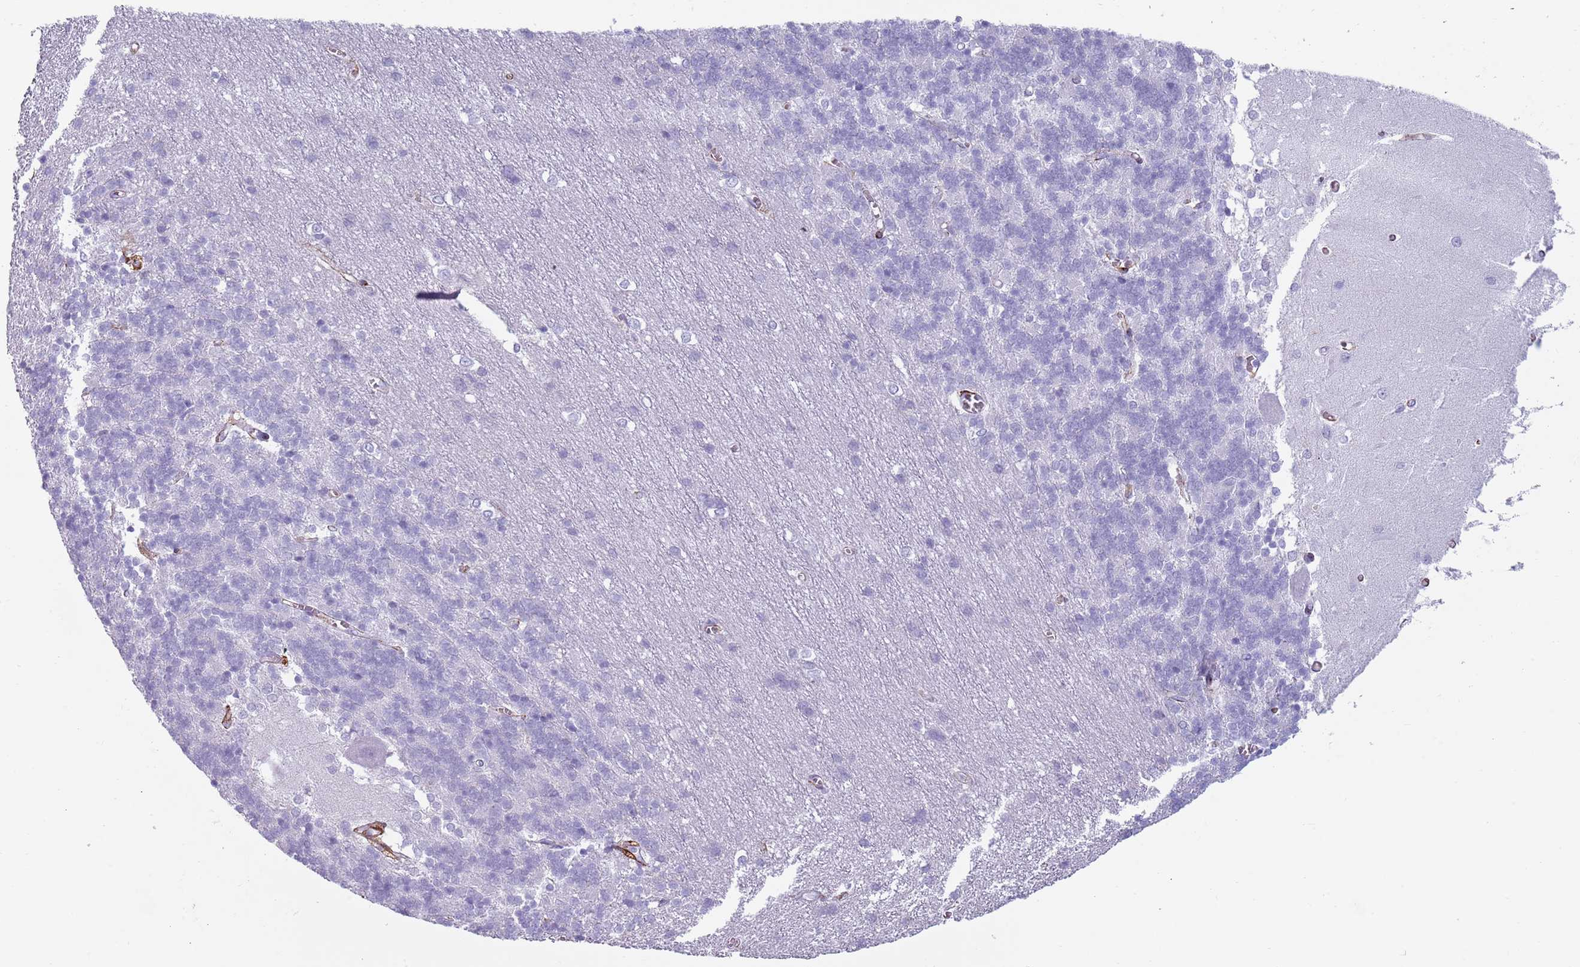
{"staining": {"intensity": "negative", "quantity": "none", "location": "none"}, "tissue": "cerebellum", "cell_type": "Cells in granular layer", "image_type": "normal", "snomed": [{"axis": "morphology", "description": "Normal tissue, NOS"}, {"axis": "topography", "description": "Cerebellum"}], "caption": "IHC micrograph of benign human cerebellum stained for a protein (brown), which shows no staining in cells in granular layer.", "gene": "COLEC12", "patient": {"sex": "male", "age": 37}}